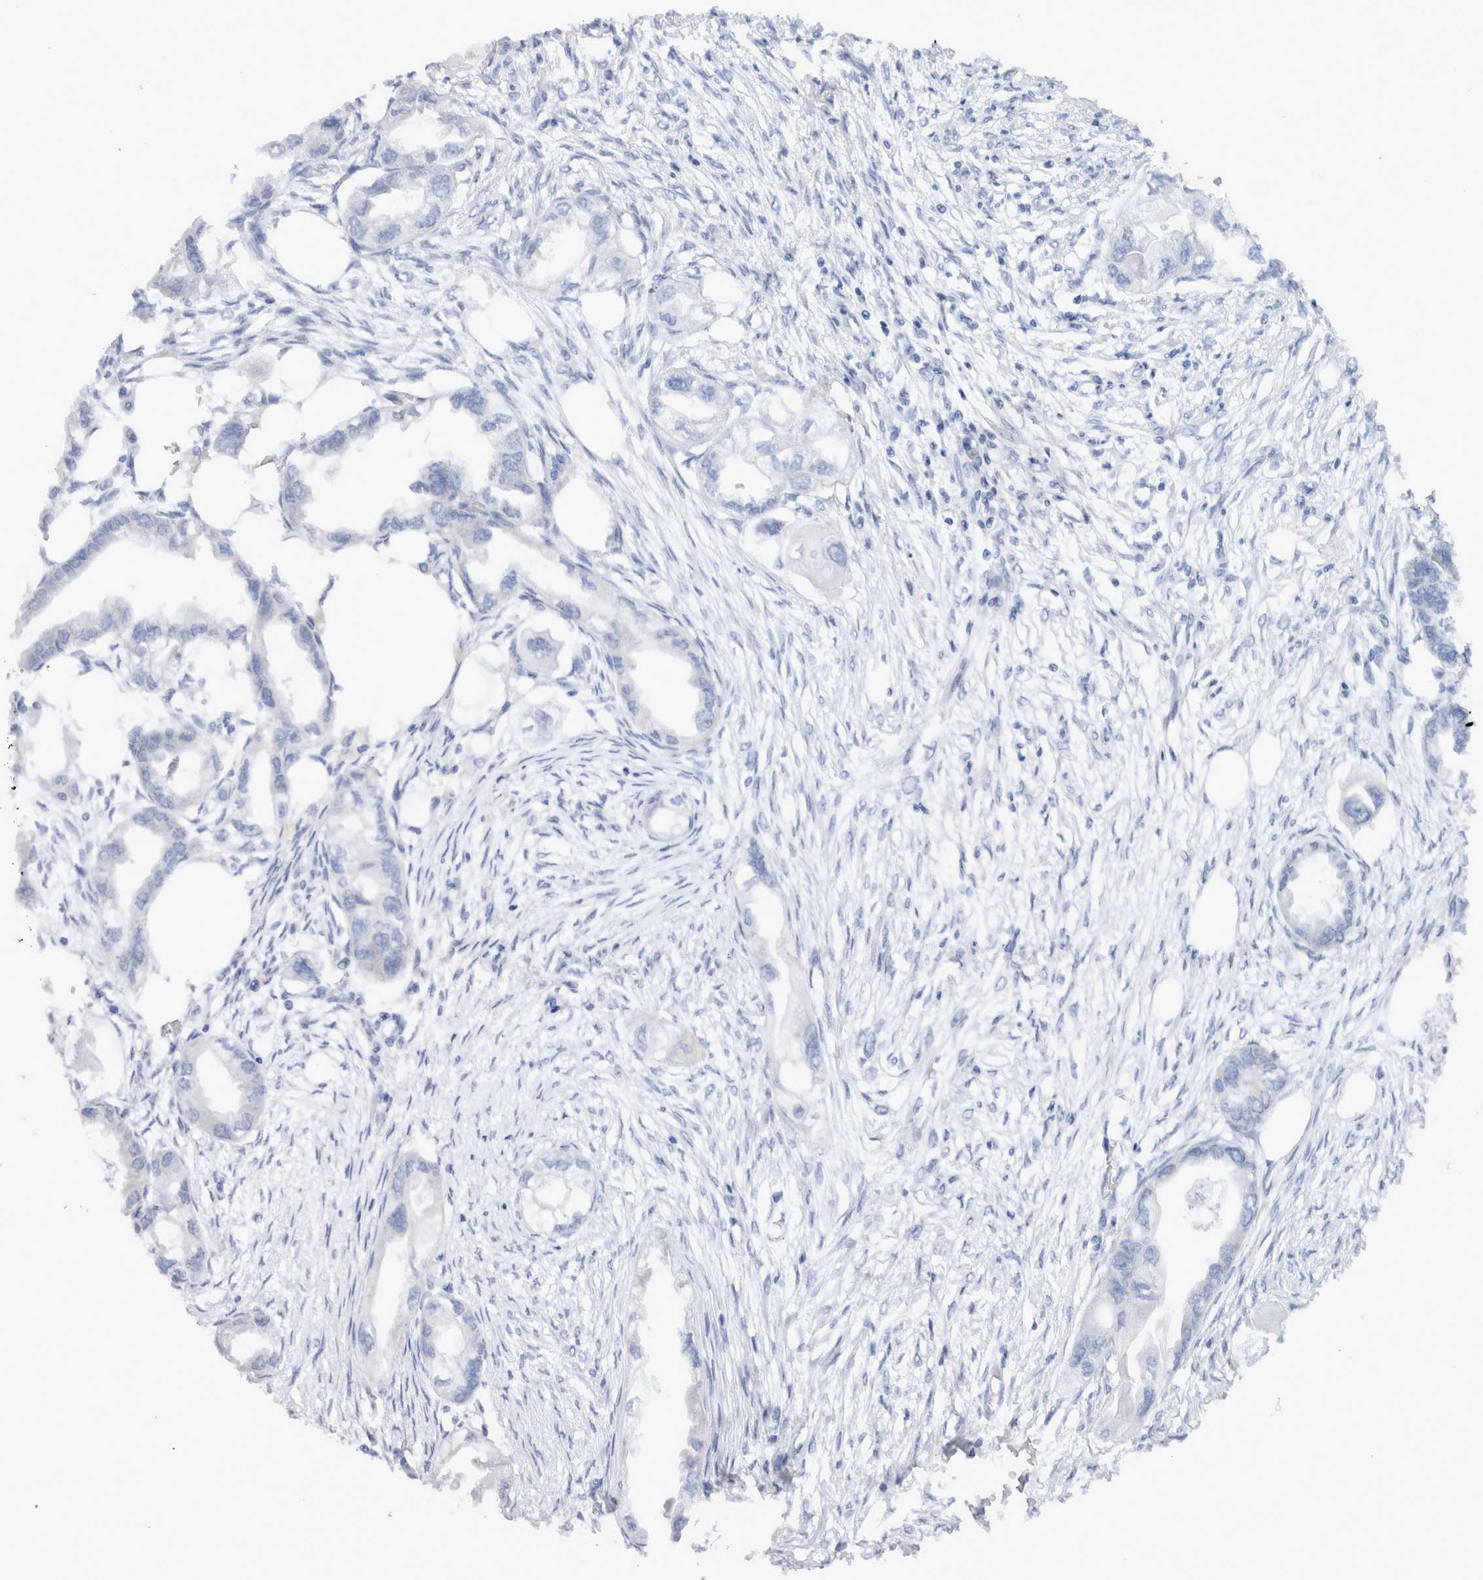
{"staining": {"intensity": "negative", "quantity": "none", "location": "none"}, "tissue": "endometrial cancer", "cell_type": "Tumor cells", "image_type": "cancer", "snomed": [{"axis": "morphology", "description": "Adenocarcinoma, NOS"}, {"axis": "morphology", "description": "Adenocarcinoma, metastatic, NOS"}, {"axis": "topography", "description": "Adipose tissue"}, {"axis": "topography", "description": "Endometrium"}], "caption": "Micrograph shows no protein expression in tumor cells of adenocarcinoma (endometrial) tissue.", "gene": "VCPIP1", "patient": {"sex": "female", "age": 67}}